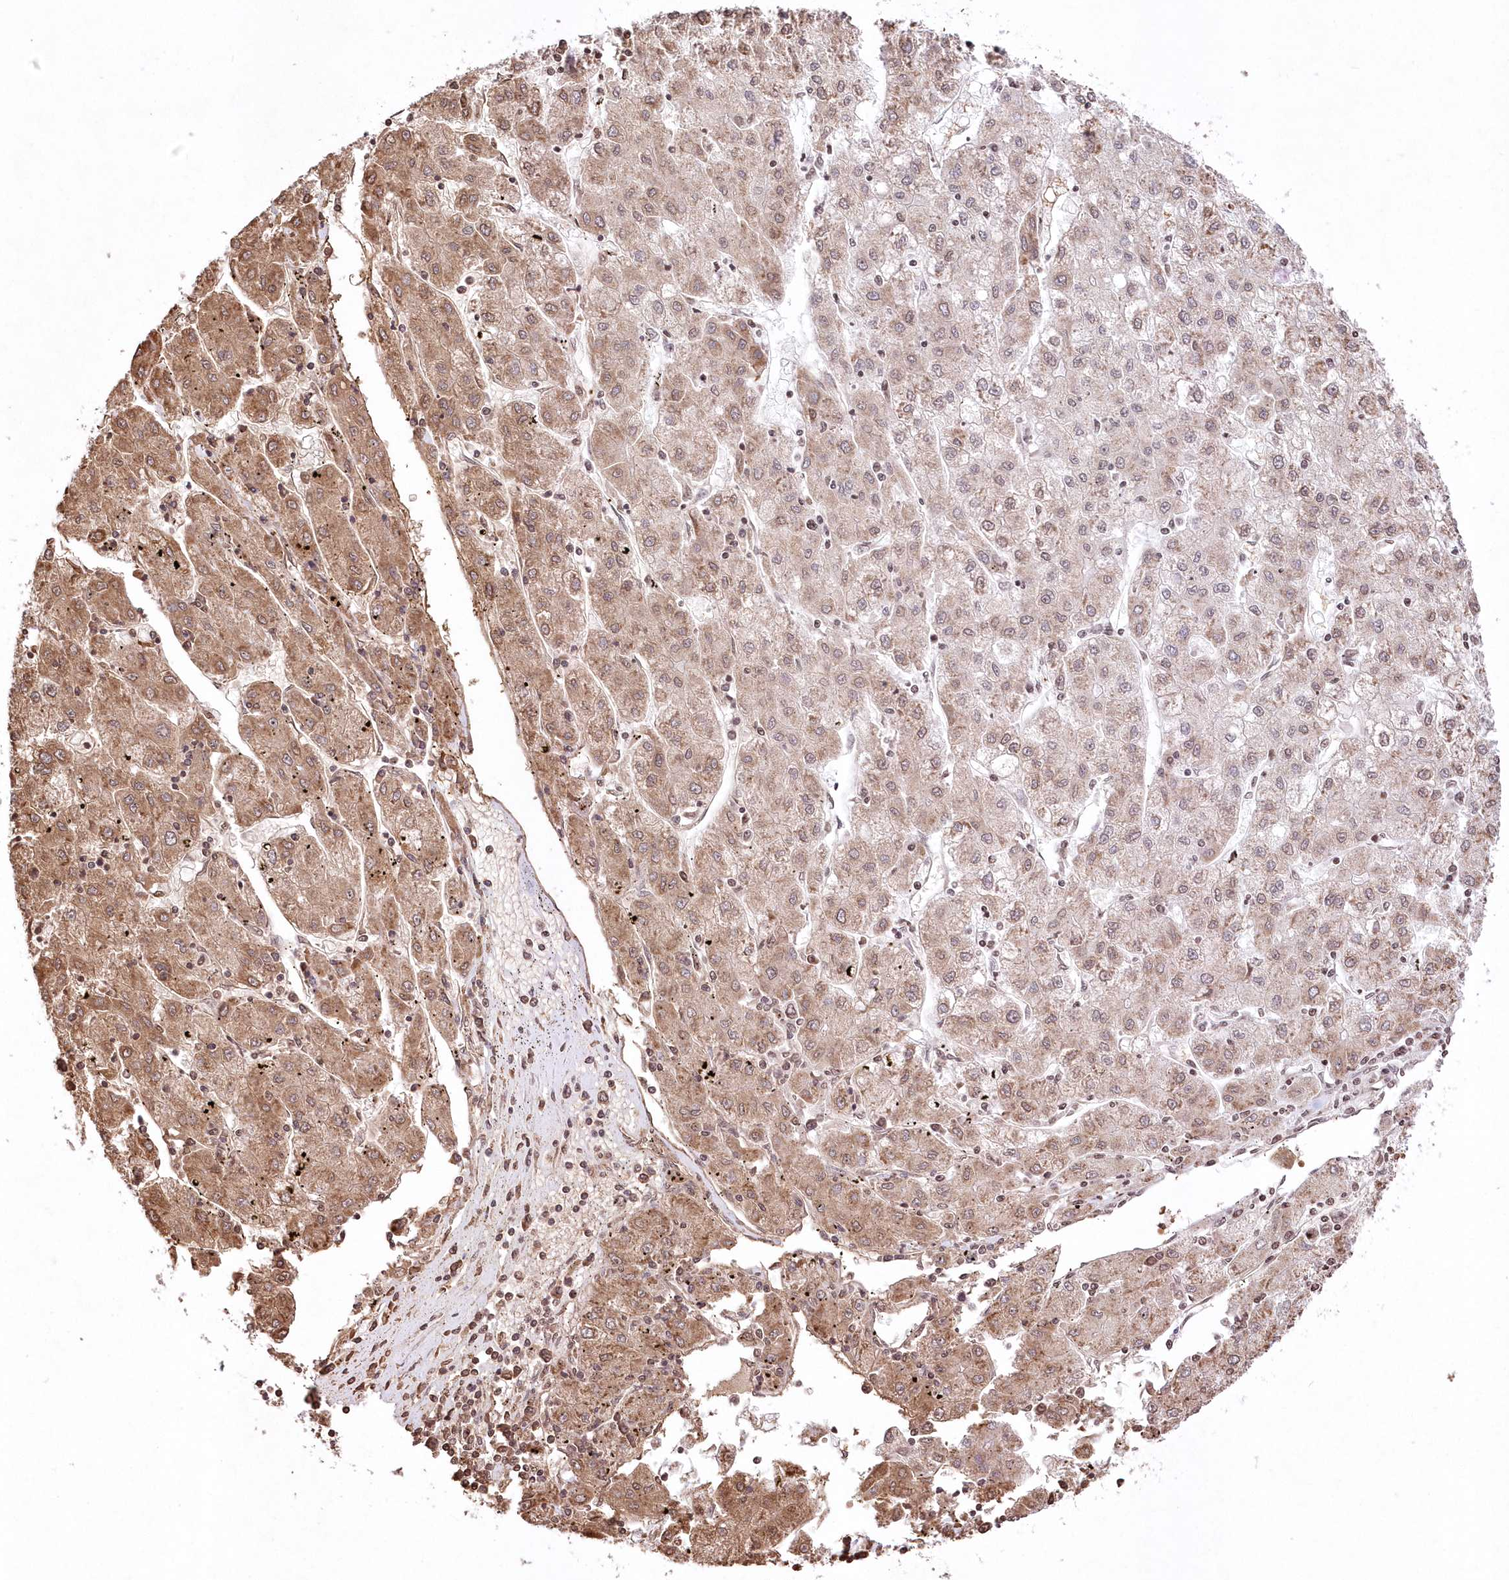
{"staining": {"intensity": "moderate", "quantity": "25%-75%", "location": "cytoplasmic/membranous"}, "tissue": "liver cancer", "cell_type": "Tumor cells", "image_type": "cancer", "snomed": [{"axis": "morphology", "description": "Carcinoma, Hepatocellular, NOS"}, {"axis": "topography", "description": "Liver"}], "caption": "IHC photomicrograph of liver cancer (hepatocellular carcinoma) stained for a protein (brown), which demonstrates medium levels of moderate cytoplasmic/membranous expression in about 25%-75% of tumor cells.", "gene": "RBM27", "patient": {"sex": "male", "age": 72}}